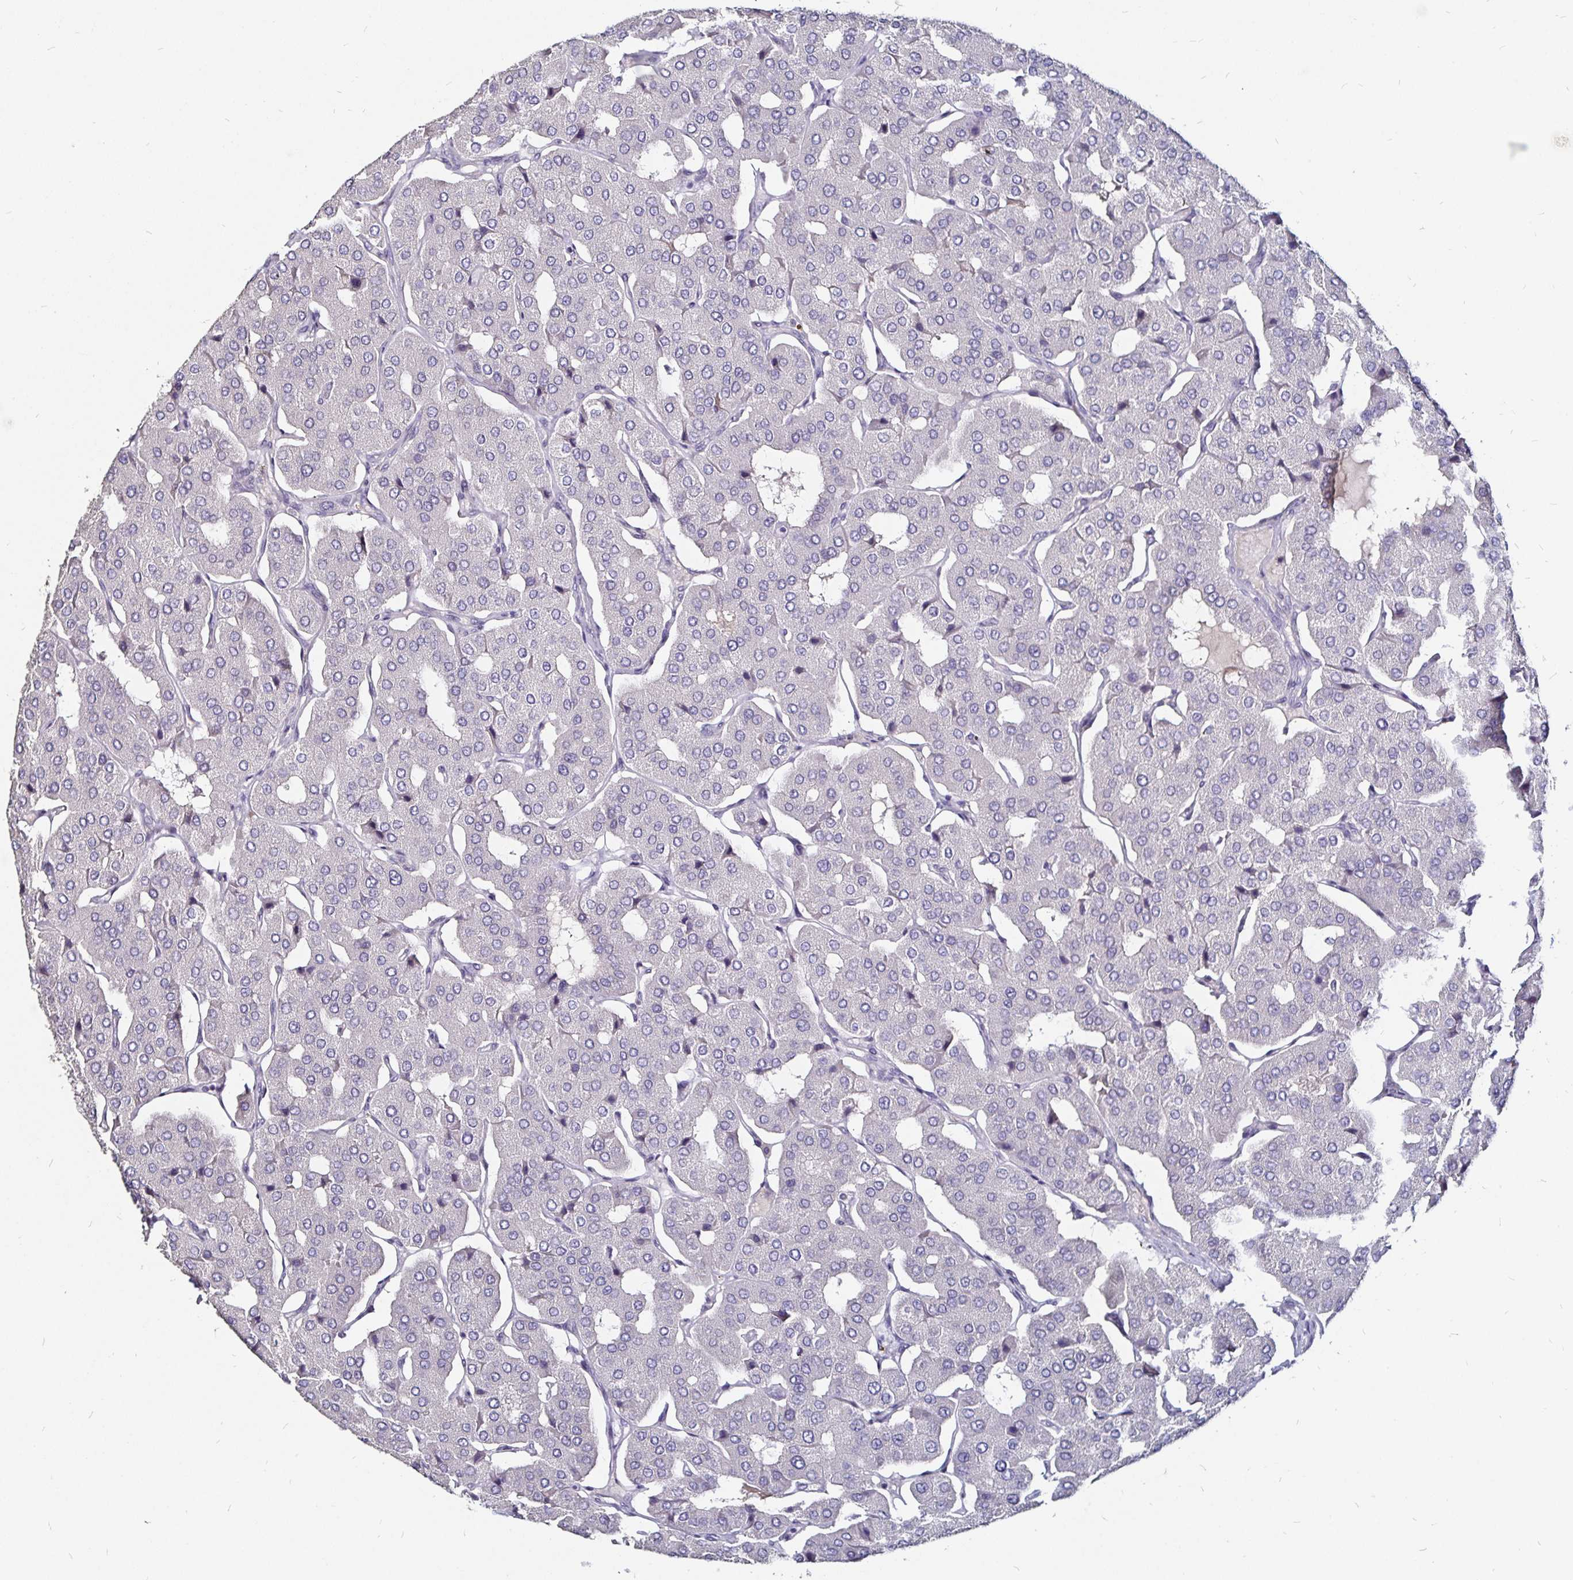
{"staining": {"intensity": "negative", "quantity": "none", "location": "none"}, "tissue": "parathyroid gland", "cell_type": "Glandular cells", "image_type": "normal", "snomed": [{"axis": "morphology", "description": "Normal tissue, NOS"}, {"axis": "morphology", "description": "Adenoma, NOS"}, {"axis": "topography", "description": "Parathyroid gland"}], "caption": "This is an IHC histopathology image of normal parathyroid gland. There is no expression in glandular cells.", "gene": "FAIM2", "patient": {"sex": "female", "age": 86}}